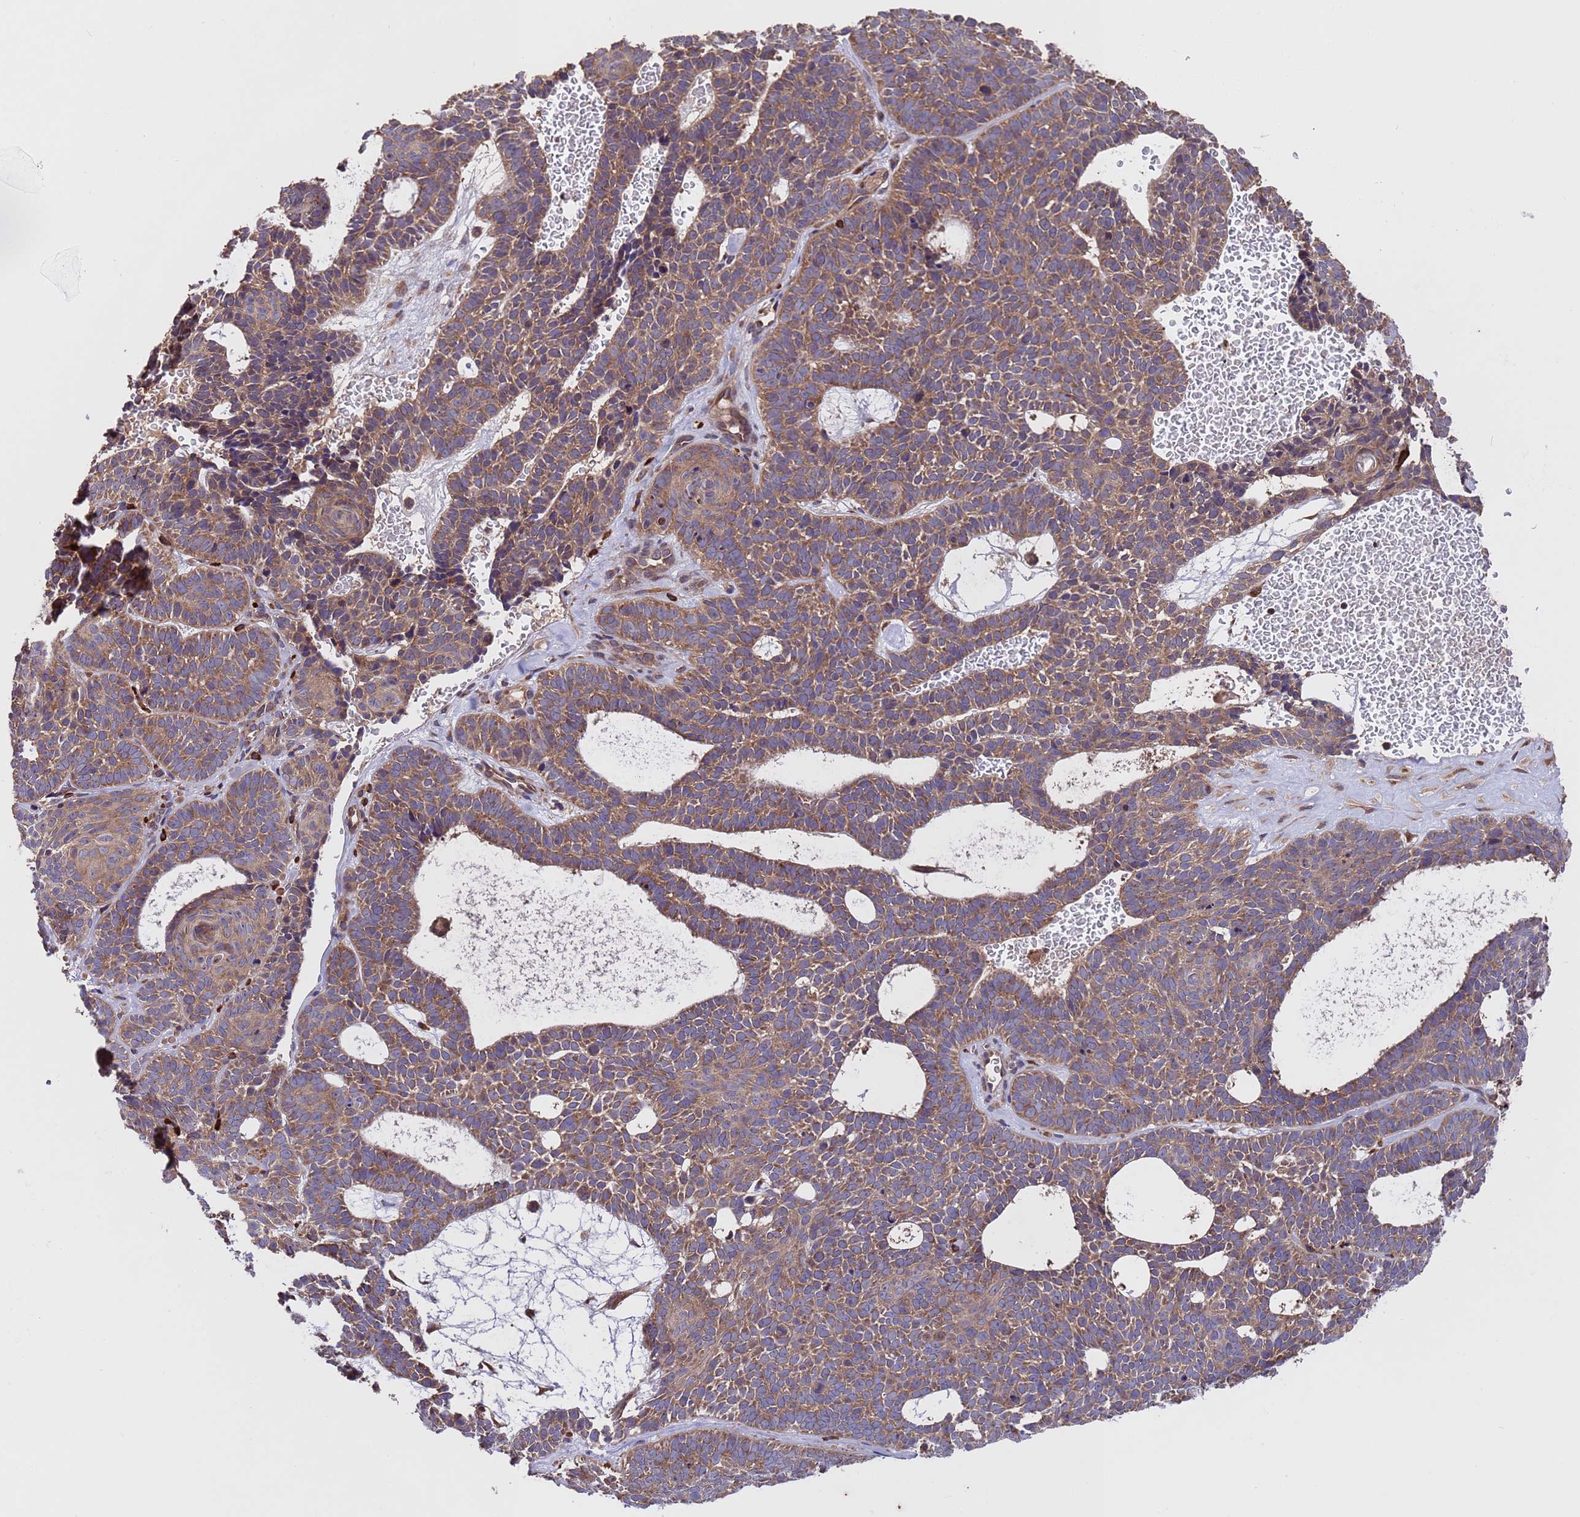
{"staining": {"intensity": "moderate", "quantity": ">75%", "location": "cytoplasmic/membranous"}, "tissue": "skin cancer", "cell_type": "Tumor cells", "image_type": "cancer", "snomed": [{"axis": "morphology", "description": "Basal cell carcinoma"}, {"axis": "topography", "description": "Skin"}], "caption": "Basal cell carcinoma (skin) stained for a protein shows moderate cytoplasmic/membranous positivity in tumor cells. (Brightfield microscopy of DAB IHC at high magnification).", "gene": "TSR3", "patient": {"sex": "male", "age": 85}}